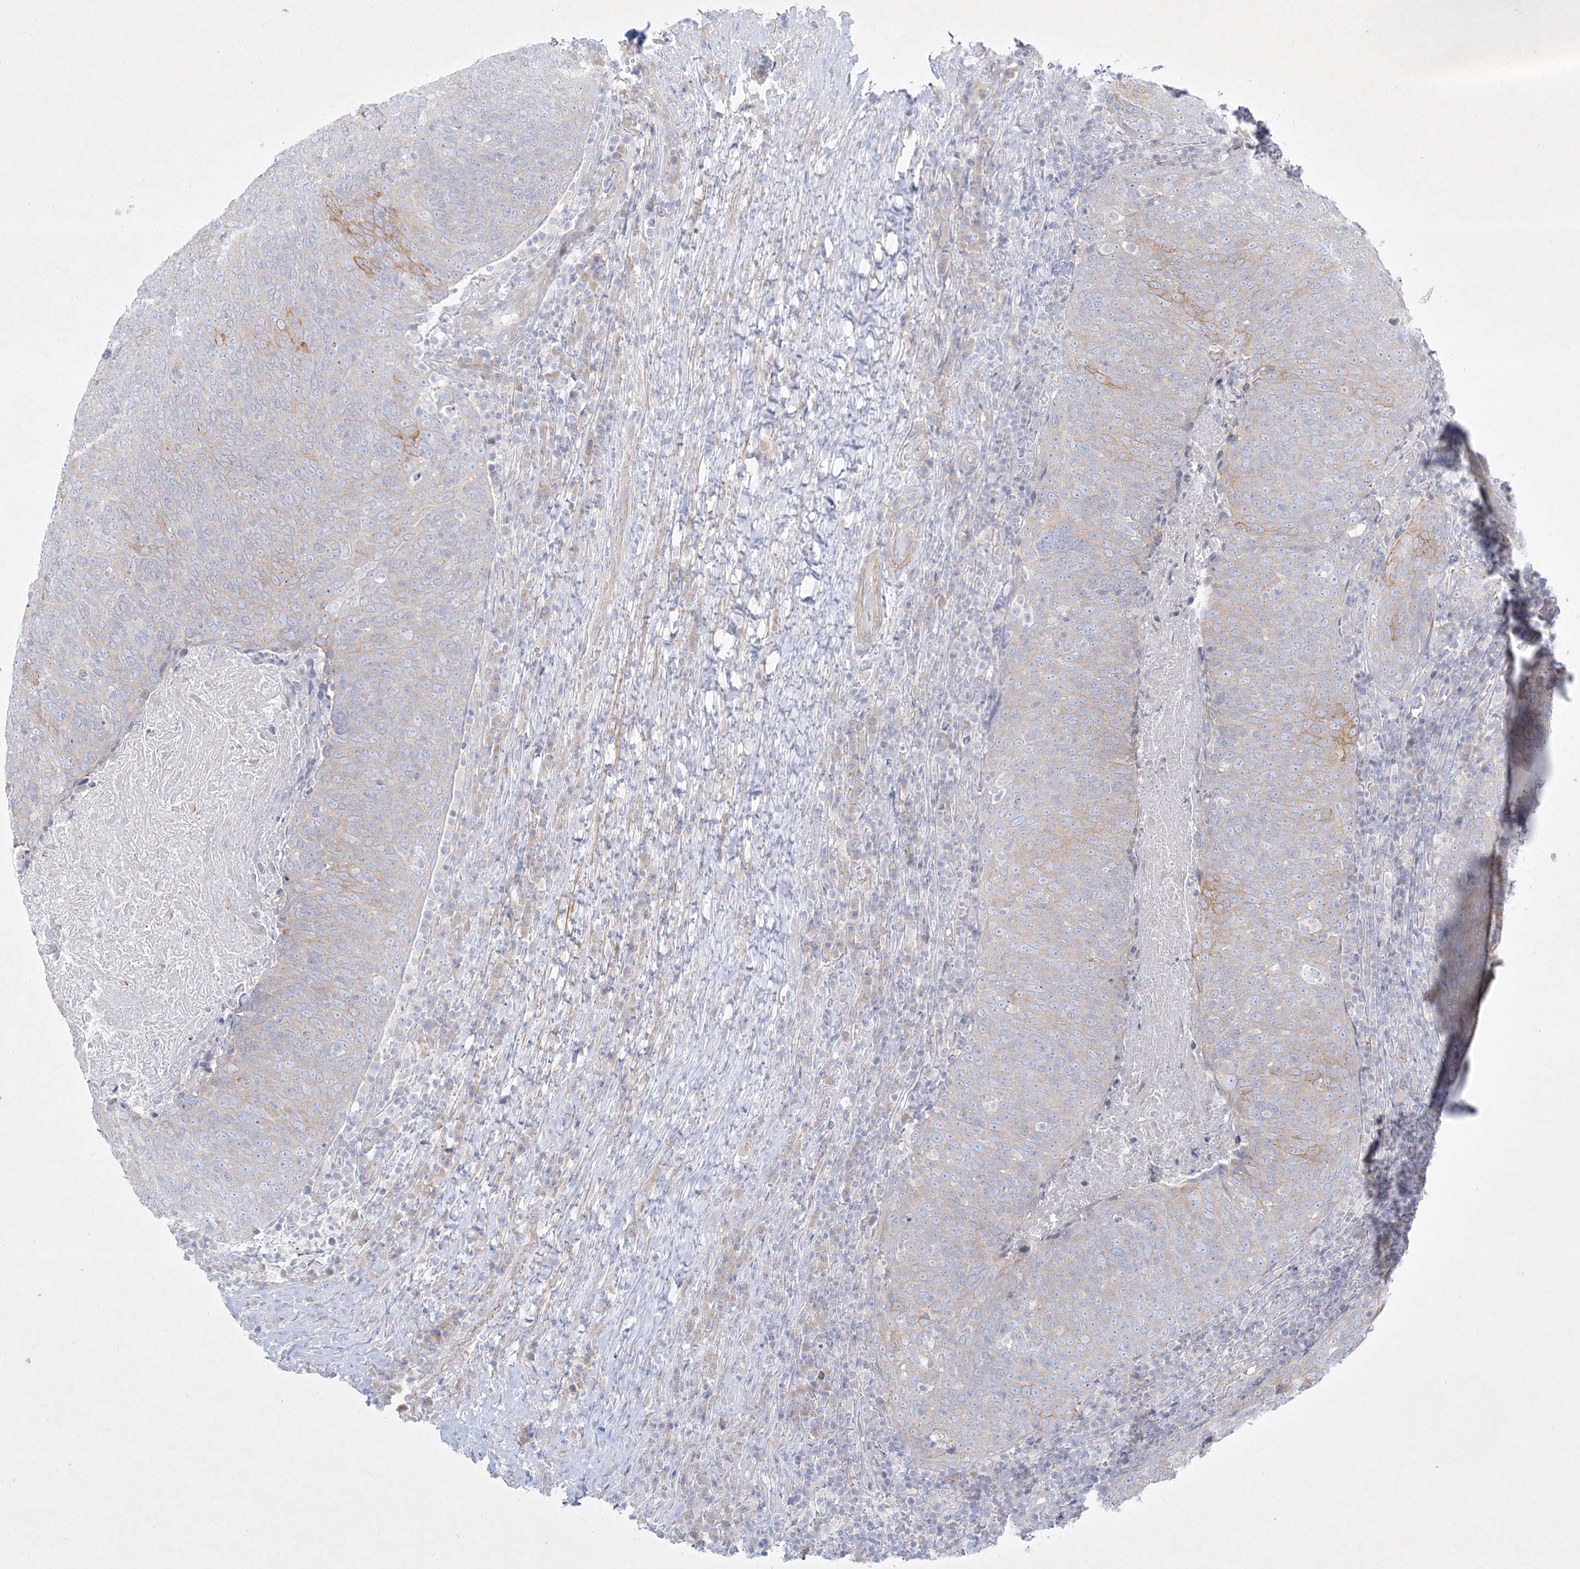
{"staining": {"intensity": "weak", "quantity": "<25%", "location": "cytoplasmic/membranous"}, "tissue": "head and neck cancer", "cell_type": "Tumor cells", "image_type": "cancer", "snomed": [{"axis": "morphology", "description": "Squamous cell carcinoma, NOS"}, {"axis": "morphology", "description": "Squamous cell carcinoma, metastatic, NOS"}, {"axis": "topography", "description": "Lymph node"}, {"axis": "topography", "description": "Head-Neck"}], "caption": "This image is of head and neck squamous cell carcinoma stained with IHC to label a protein in brown with the nuclei are counter-stained blue. There is no staining in tumor cells.", "gene": "FARSB", "patient": {"sex": "male", "age": 62}}